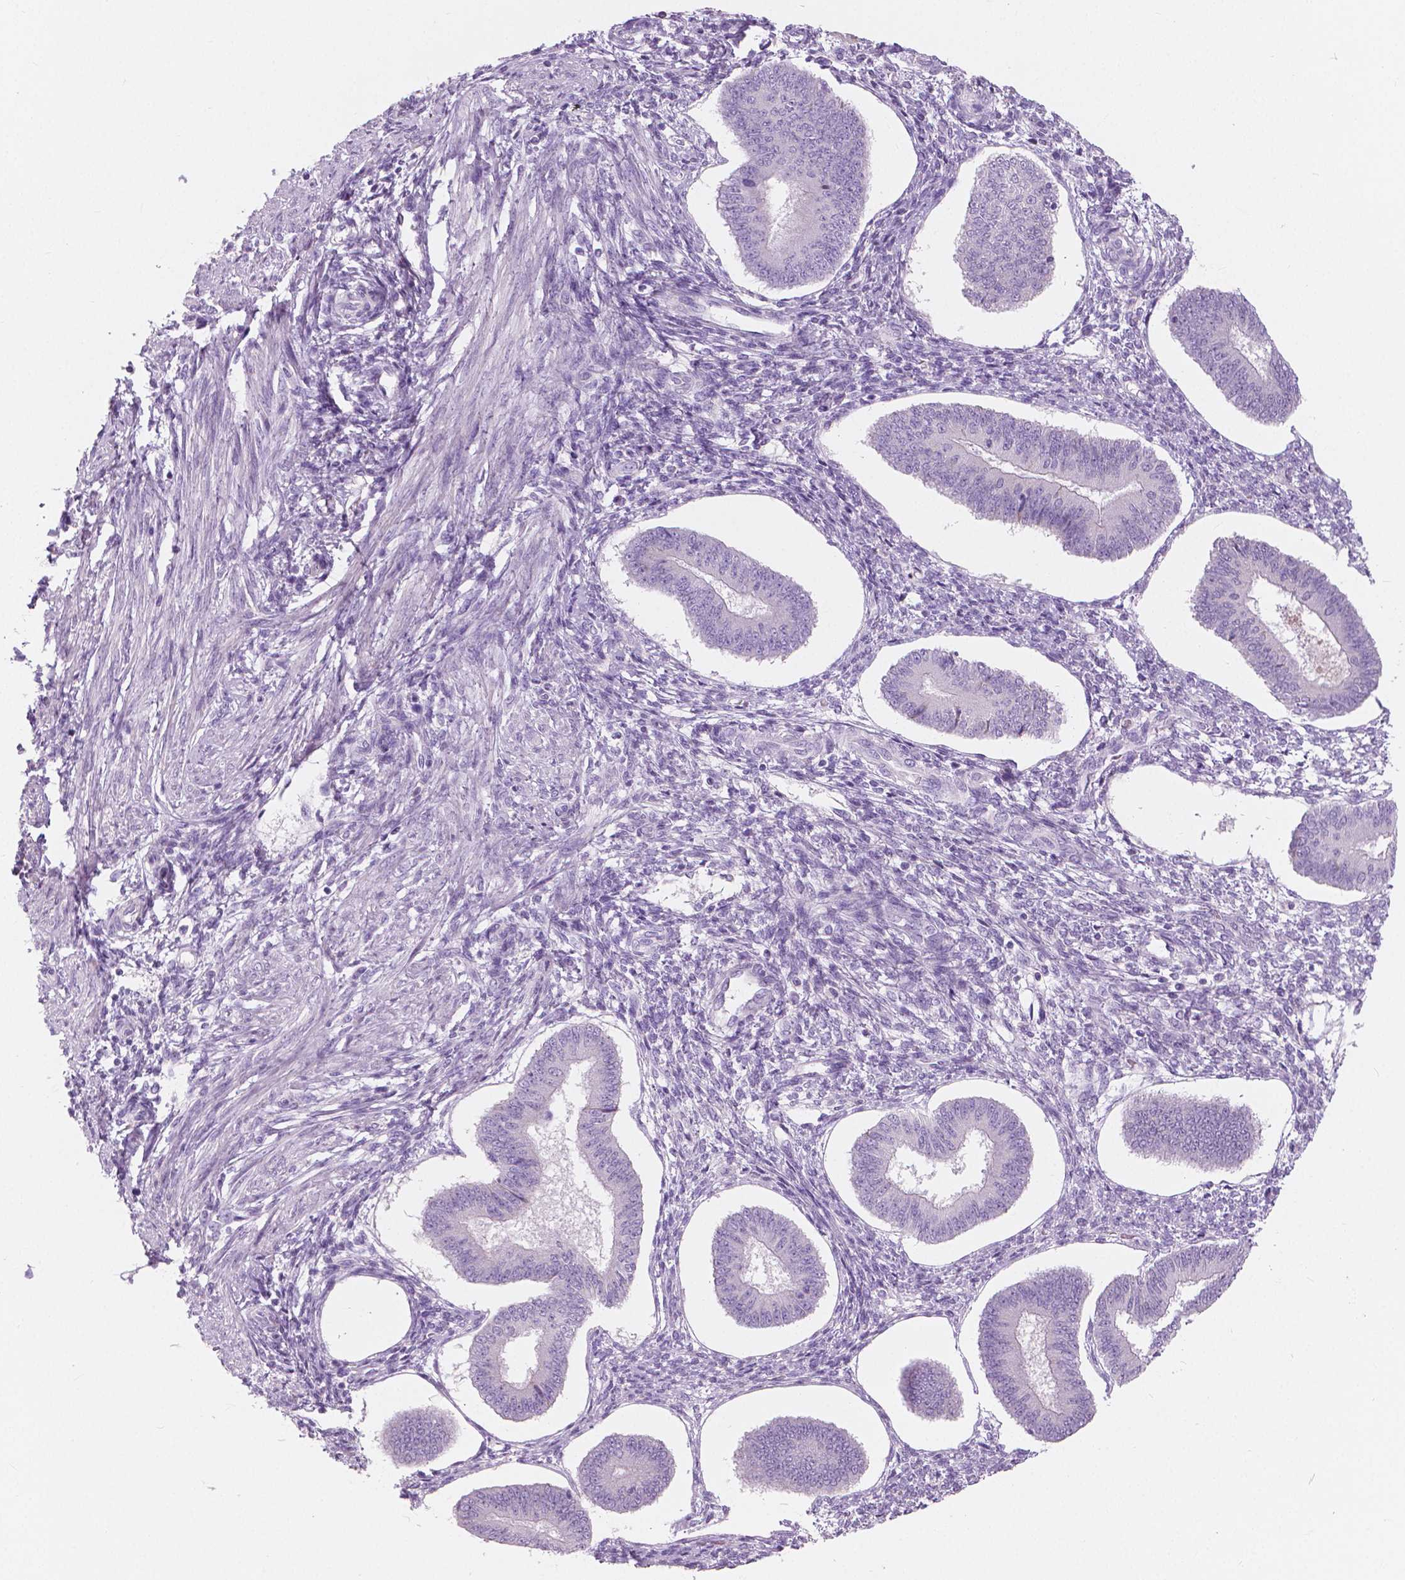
{"staining": {"intensity": "negative", "quantity": "none", "location": "none"}, "tissue": "endometrium", "cell_type": "Cells in endometrial stroma", "image_type": "normal", "snomed": [{"axis": "morphology", "description": "Normal tissue, NOS"}, {"axis": "topography", "description": "Endometrium"}], "caption": "IHC photomicrograph of normal endometrium: endometrium stained with DAB (3,3'-diaminobenzidine) demonstrates no significant protein expression in cells in endometrial stroma.", "gene": "CXCR2", "patient": {"sex": "female", "age": 42}}